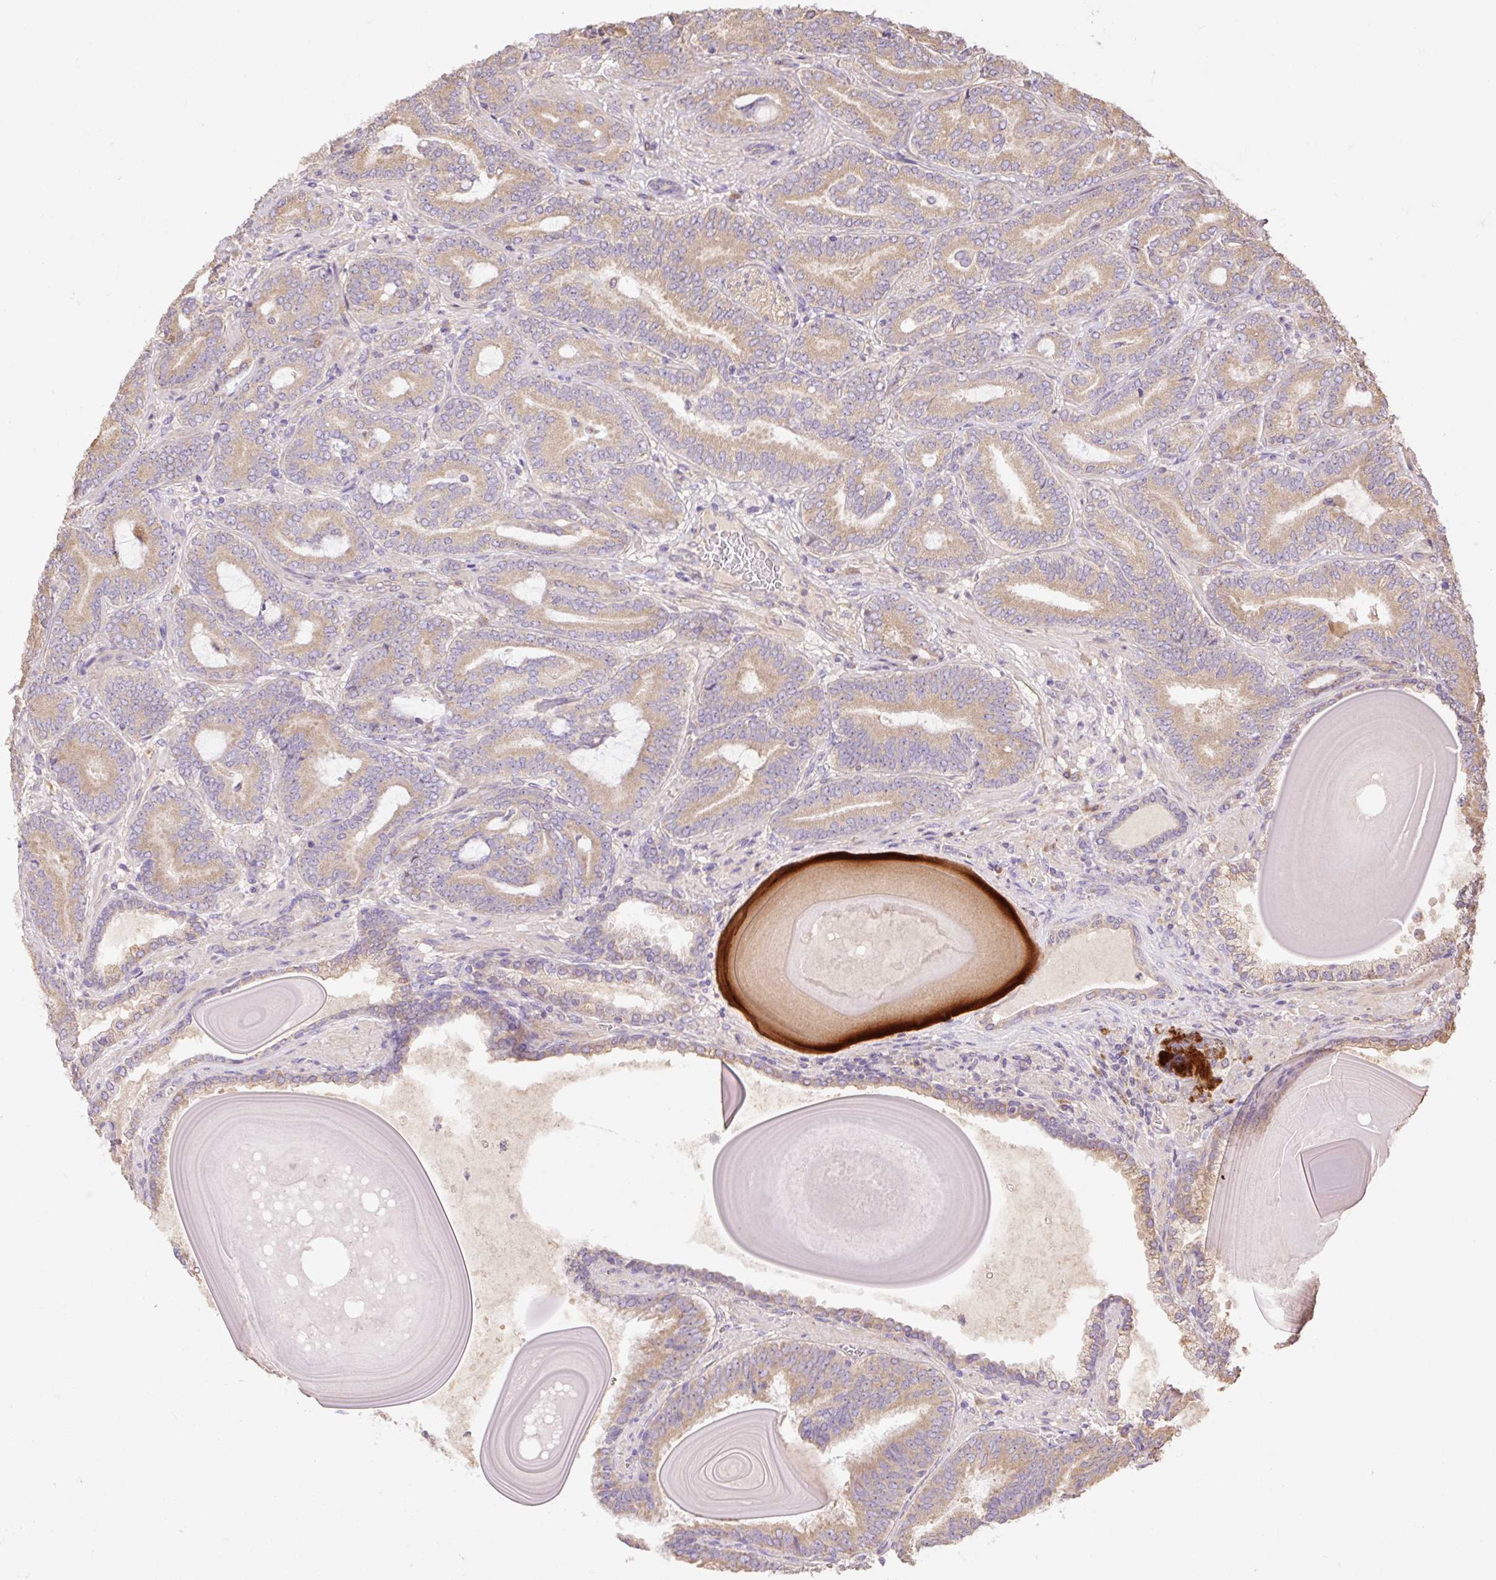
{"staining": {"intensity": "weak", "quantity": "25%-75%", "location": "cytoplasmic/membranous"}, "tissue": "prostate cancer", "cell_type": "Tumor cells", "image_type": "cancer", "snomed": [{"axis": "morphology", "description": "Adenocarcinoma, High grade"}, {"axis": "topography", "description": "Prostate"}], "caption": "Prostate cancer stained with DAB (3,3'-diaminobenzidine) IHC demonstrates low levels of weak cytoplasmic/membranous expression in approximately 25%-75% of tumor cells.", "gene": "DESI1", "patient": {"sex": "male", "age": 62}}